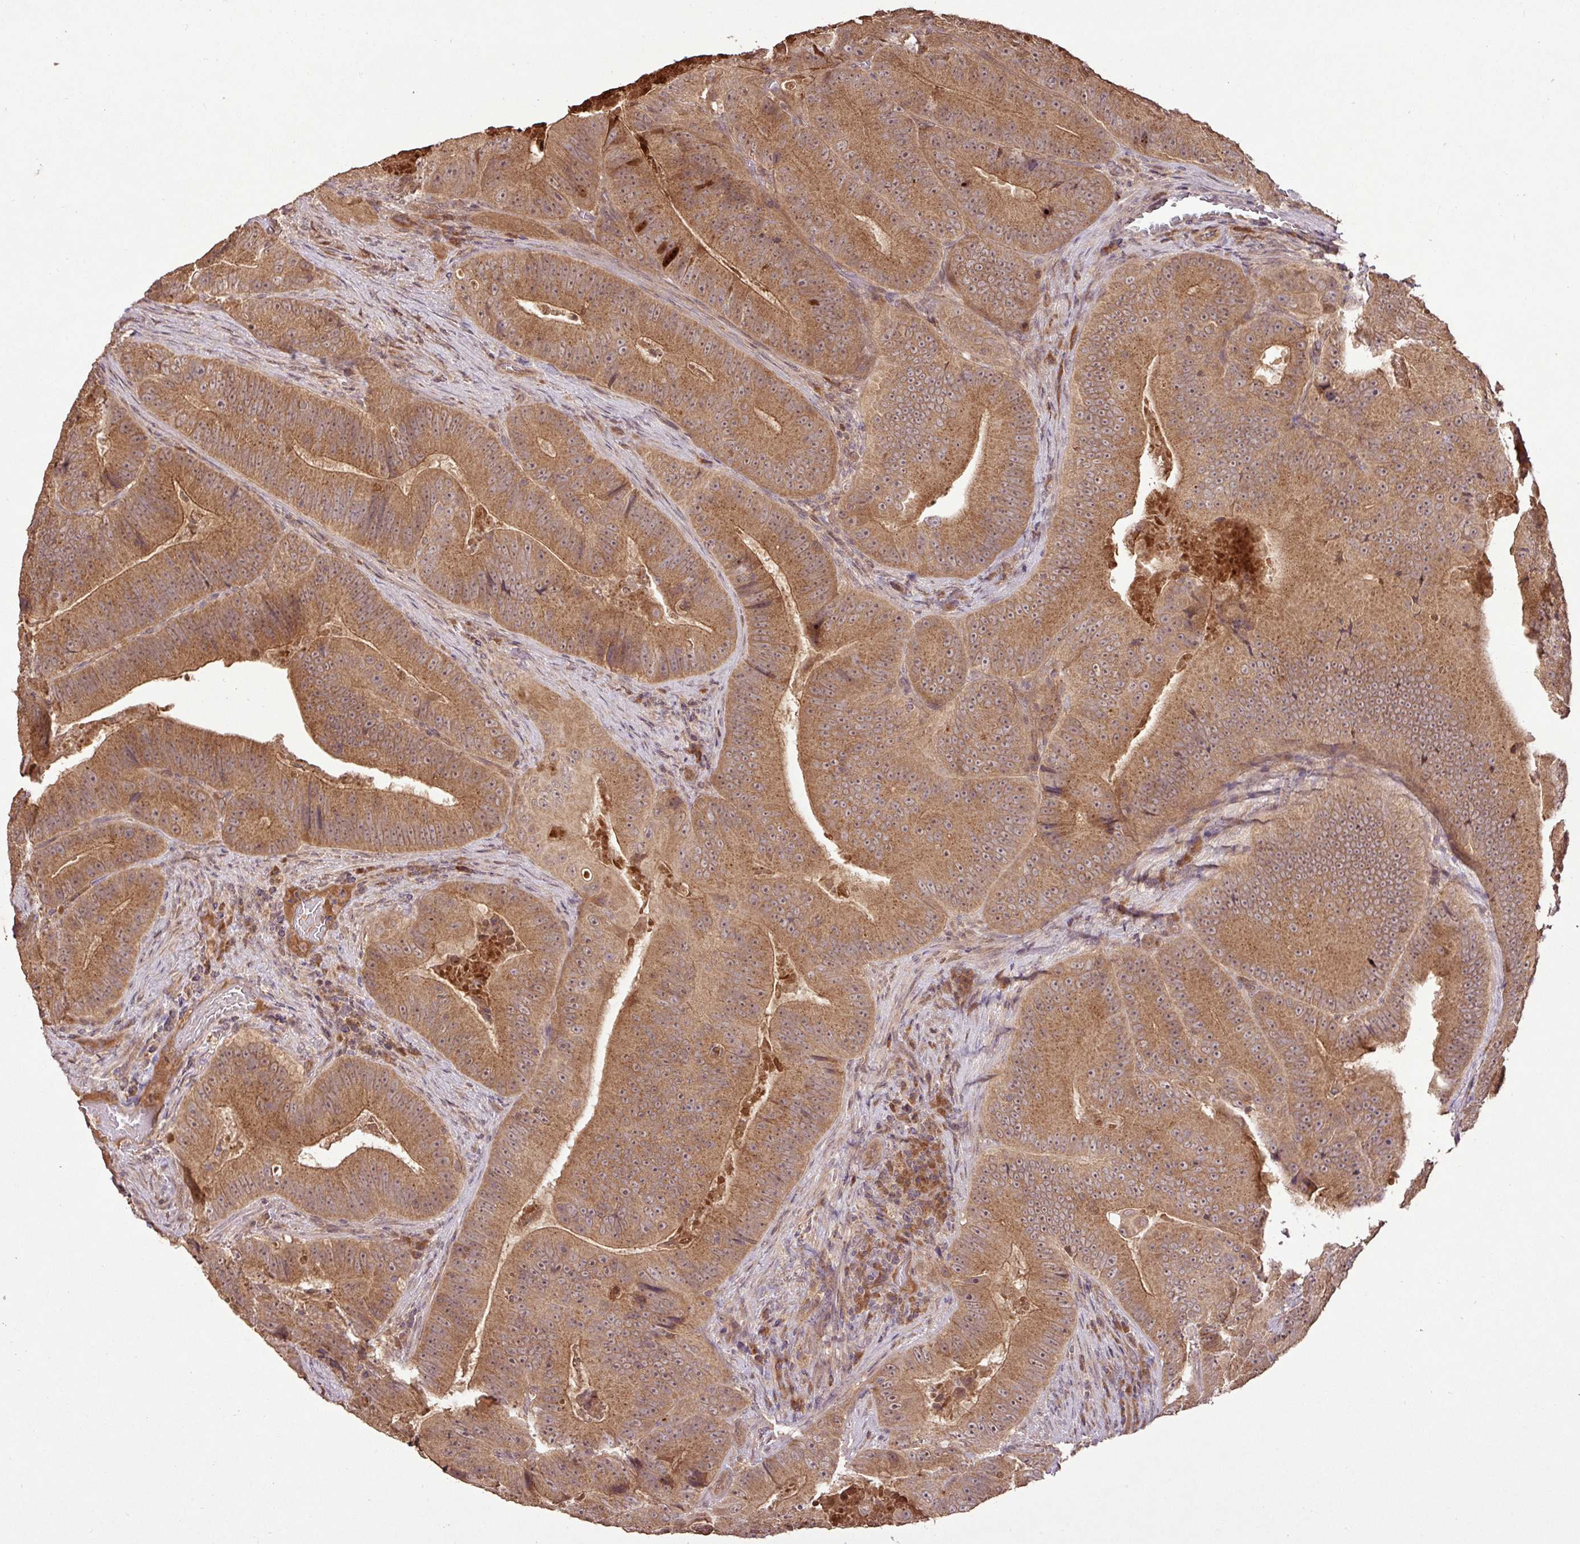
{"staining": {"intensity": "moderate", "quantity": ">75%", "location": "cytoplasmic/membranous,nuclear"}, "tissue": "colorectal cancer", "cell_type": "Tumor cells", "image_type": "cancer", "snomed": [{"axis": "morphology", "description": "Adenocarcinoma, NOS"}, {"axis": "topography", "description": "Colon"}], "caption": "Immunohistochemistry (IHC) staining of colorectal adenocarcinoma, which reveals medium levels of moderate cytoplasmic/membranous and nuclear staining in approximately >75% of tumor cells indicating moderate cytoplasmic/membranous and nuclear protein expression. The staining was performed using DAB (3,3'-diaminobenzidine) (brown) for protein detection and nuclei were counterstained in hematoxylin (blue).", "gene": "FAIM", "patient": {"sex": "female", "age": 86}}